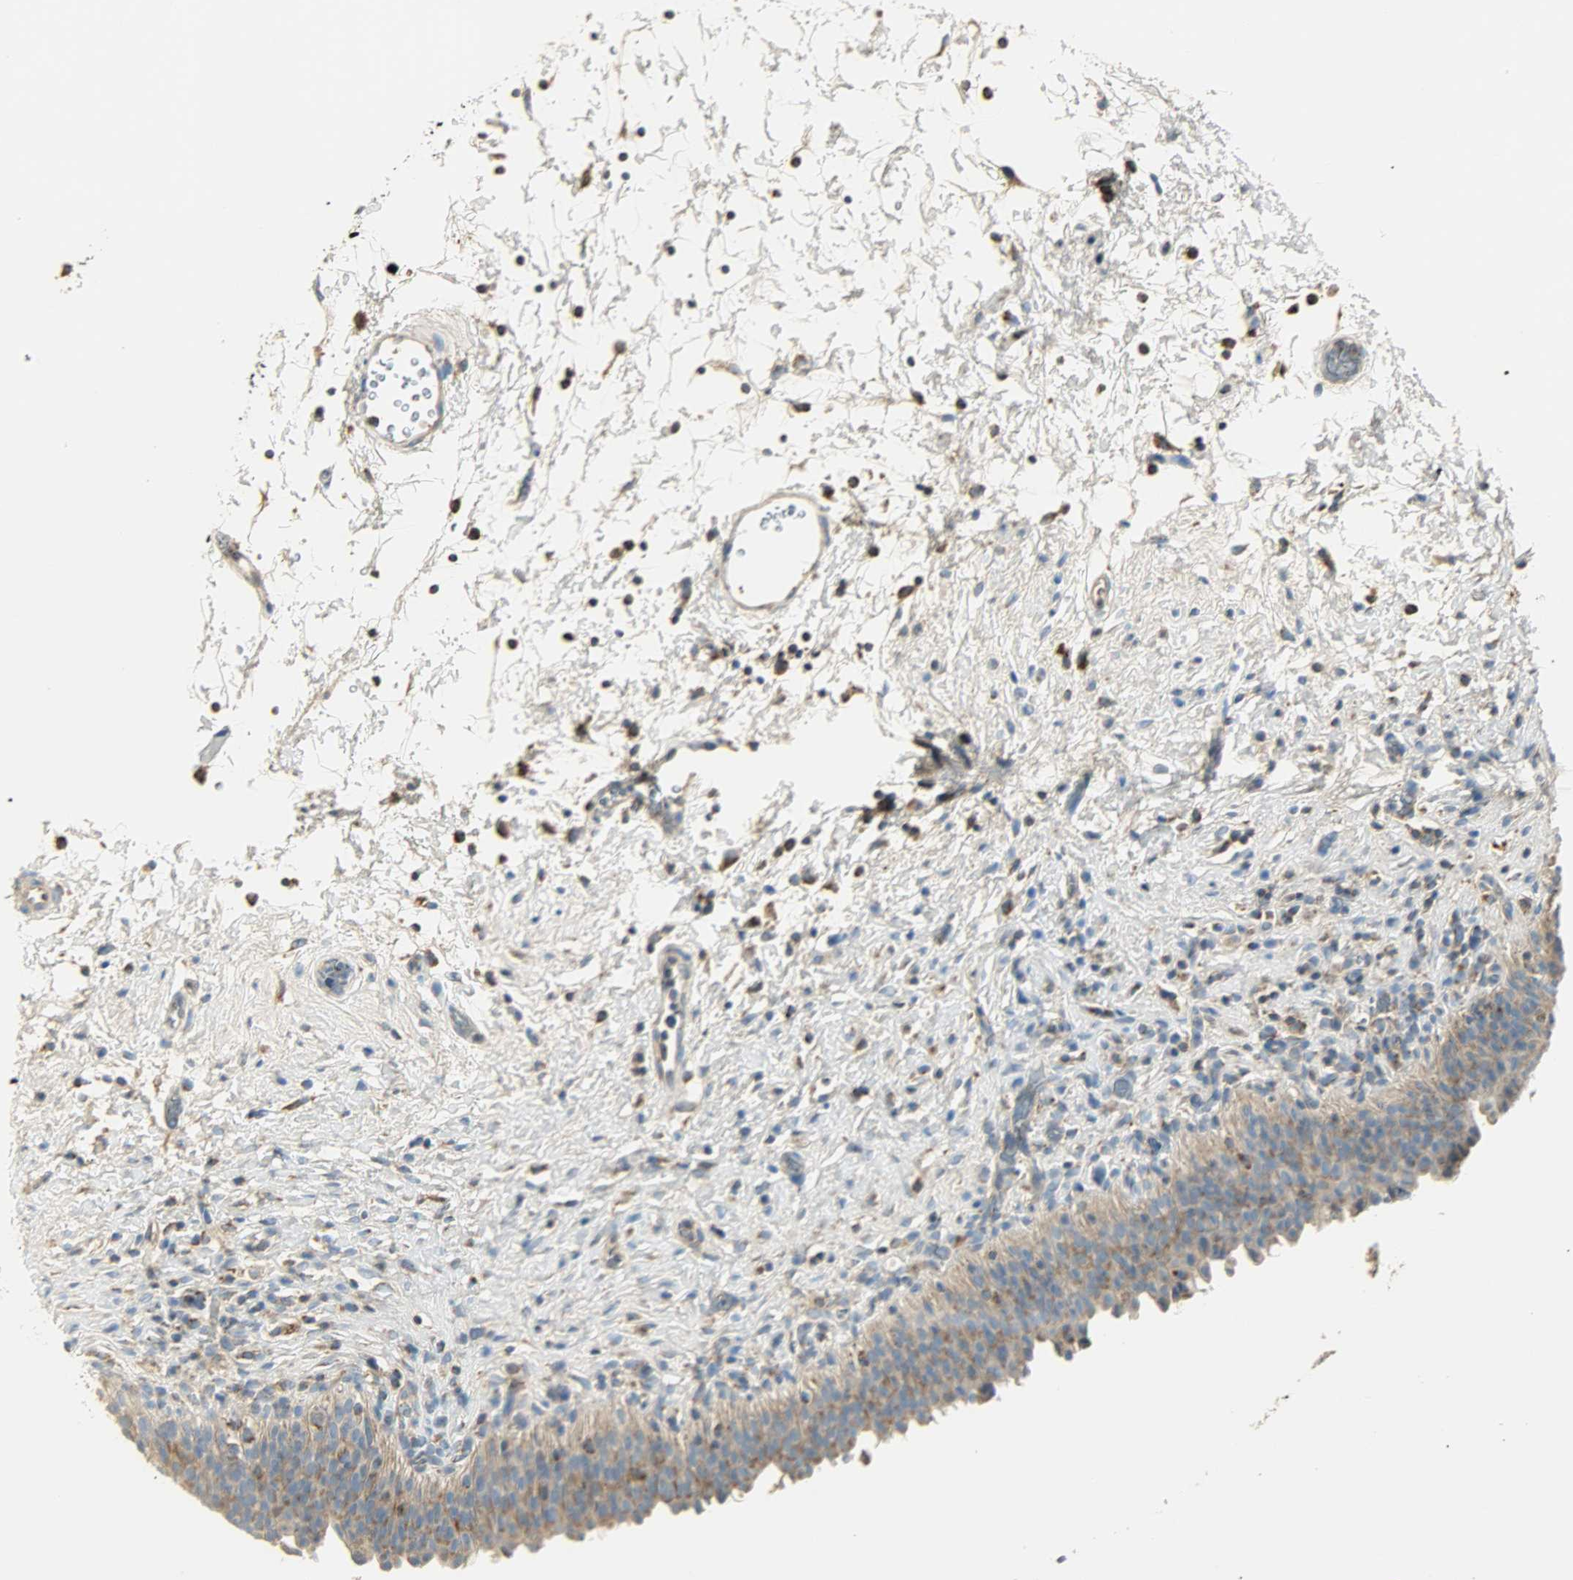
{"staining": {"intensity": "moderate", "quantity": ">75%", "location": "cytoplasmic/membranous"}, "tissue": "urinary bladder", "cell_type": "Urothelial cells", "image_type": "normal", "snomed": [{"axis": "morphology", "description": "Normal tissue, NOS"}, {"axis": "topography", "description": "Urinary bladder"}], "caption": "Immunohistochemistry micrograph of benign urinary bladder: human urinary bladder stained using immunohistochemistry (IHC) shows medium levels of moderate protein expression localized specifically in the cytoplasmic/membranous of urothelial cells, appearing as a cytoplasmic/membranous brown color.", "gene": "NNT", "patient": {"sex": "male", "age": 51}}